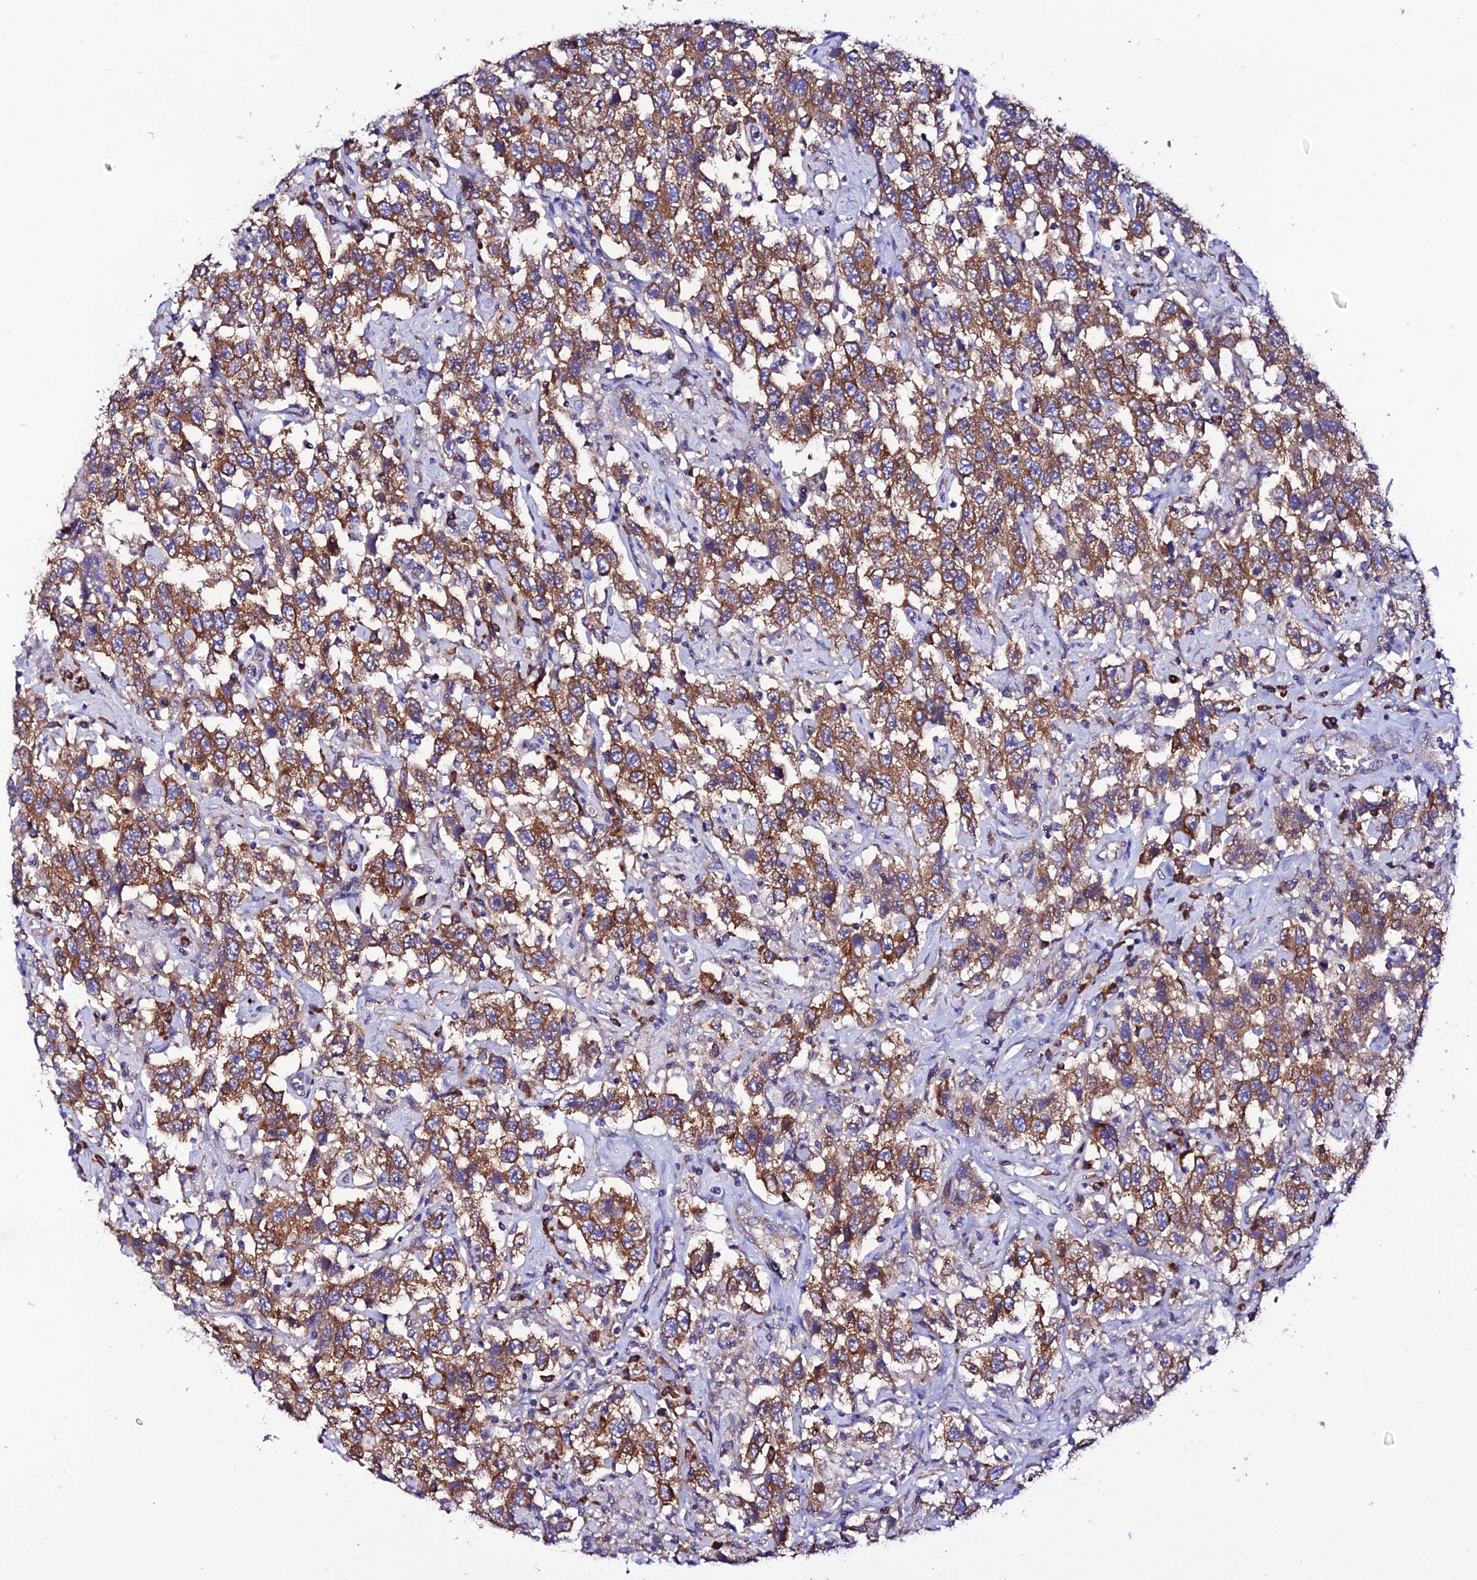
{"staining": {"intensity": "strong", "quantity": ">75%", "location": "cytoplasmic/membranous"}, "tissue": "testis cancer", "cell_type": "Tumor cells", "image_type": "cancer", "snomed": [{"axis": "morphology", "description": "Seminoma, NOS"}, {"axis": "topography", "description": "Testis"}], "caption": "Immunohistochemical staining of human testis cancer reveals high levels of strong cytoplasmic/membranous staining in approximately >75% of tumor cells.", "gene": "EEF1G", "patient": {"sex": "male", "age": 41}}